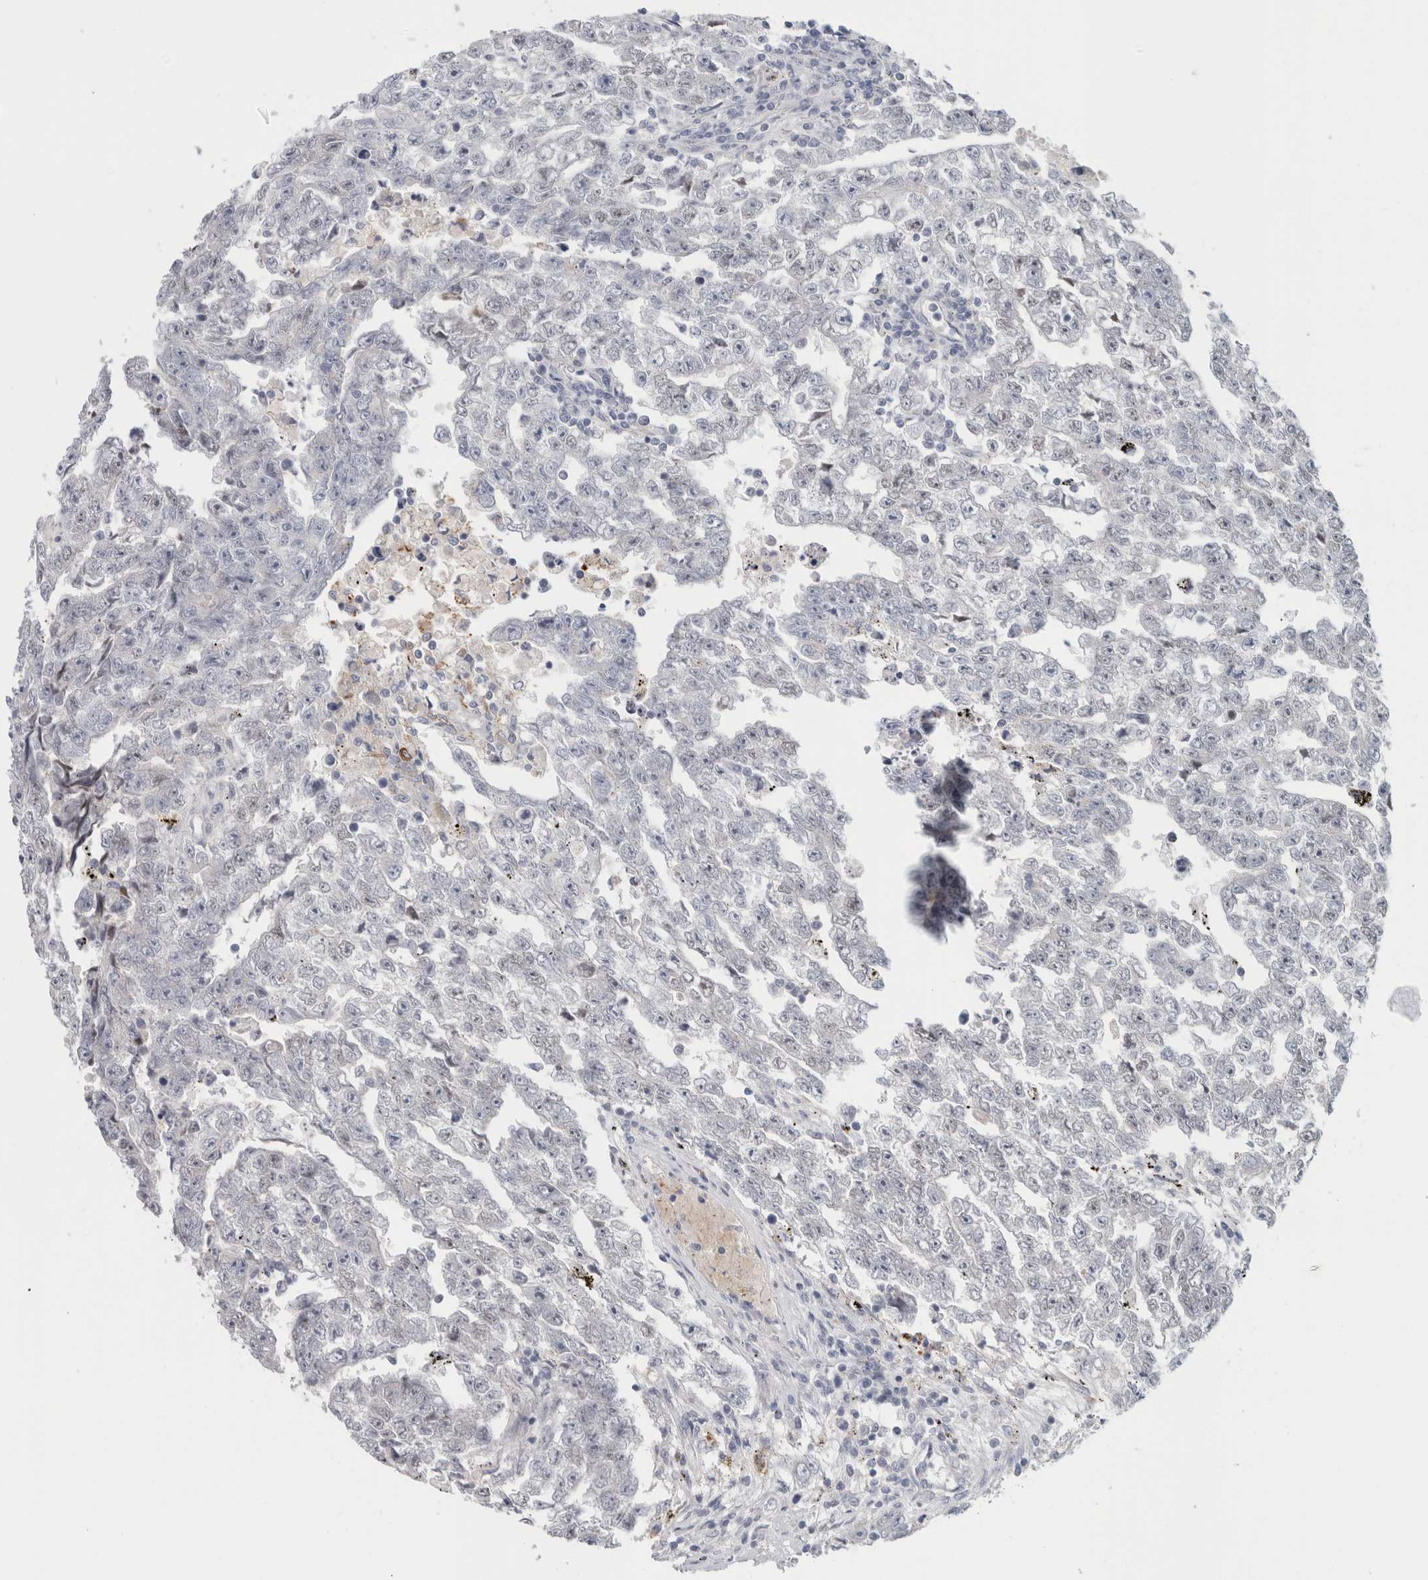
{"staining": {"intensity": "negative", "quantity": "none", "location": "none"}, "tissue": "testis cancer", "cell_type": "Tumor cells", "image_type": "cancer", "snomed": [{"axis": "morphology", "description": "Carcinoma, Embryonal, NOS"}, {"axis": "topography", "description": "Testis"}], "caption": "This micrograph is of testis cancer (embryonal carcinoma) stained with immunohistochemistry (IHC) to label a protein in brown with the nuclei are counter-stained blue. There is no positivity in tumor cells.", "gene": "NIPA1", "patient": {"sex": "male", "age": 25}}